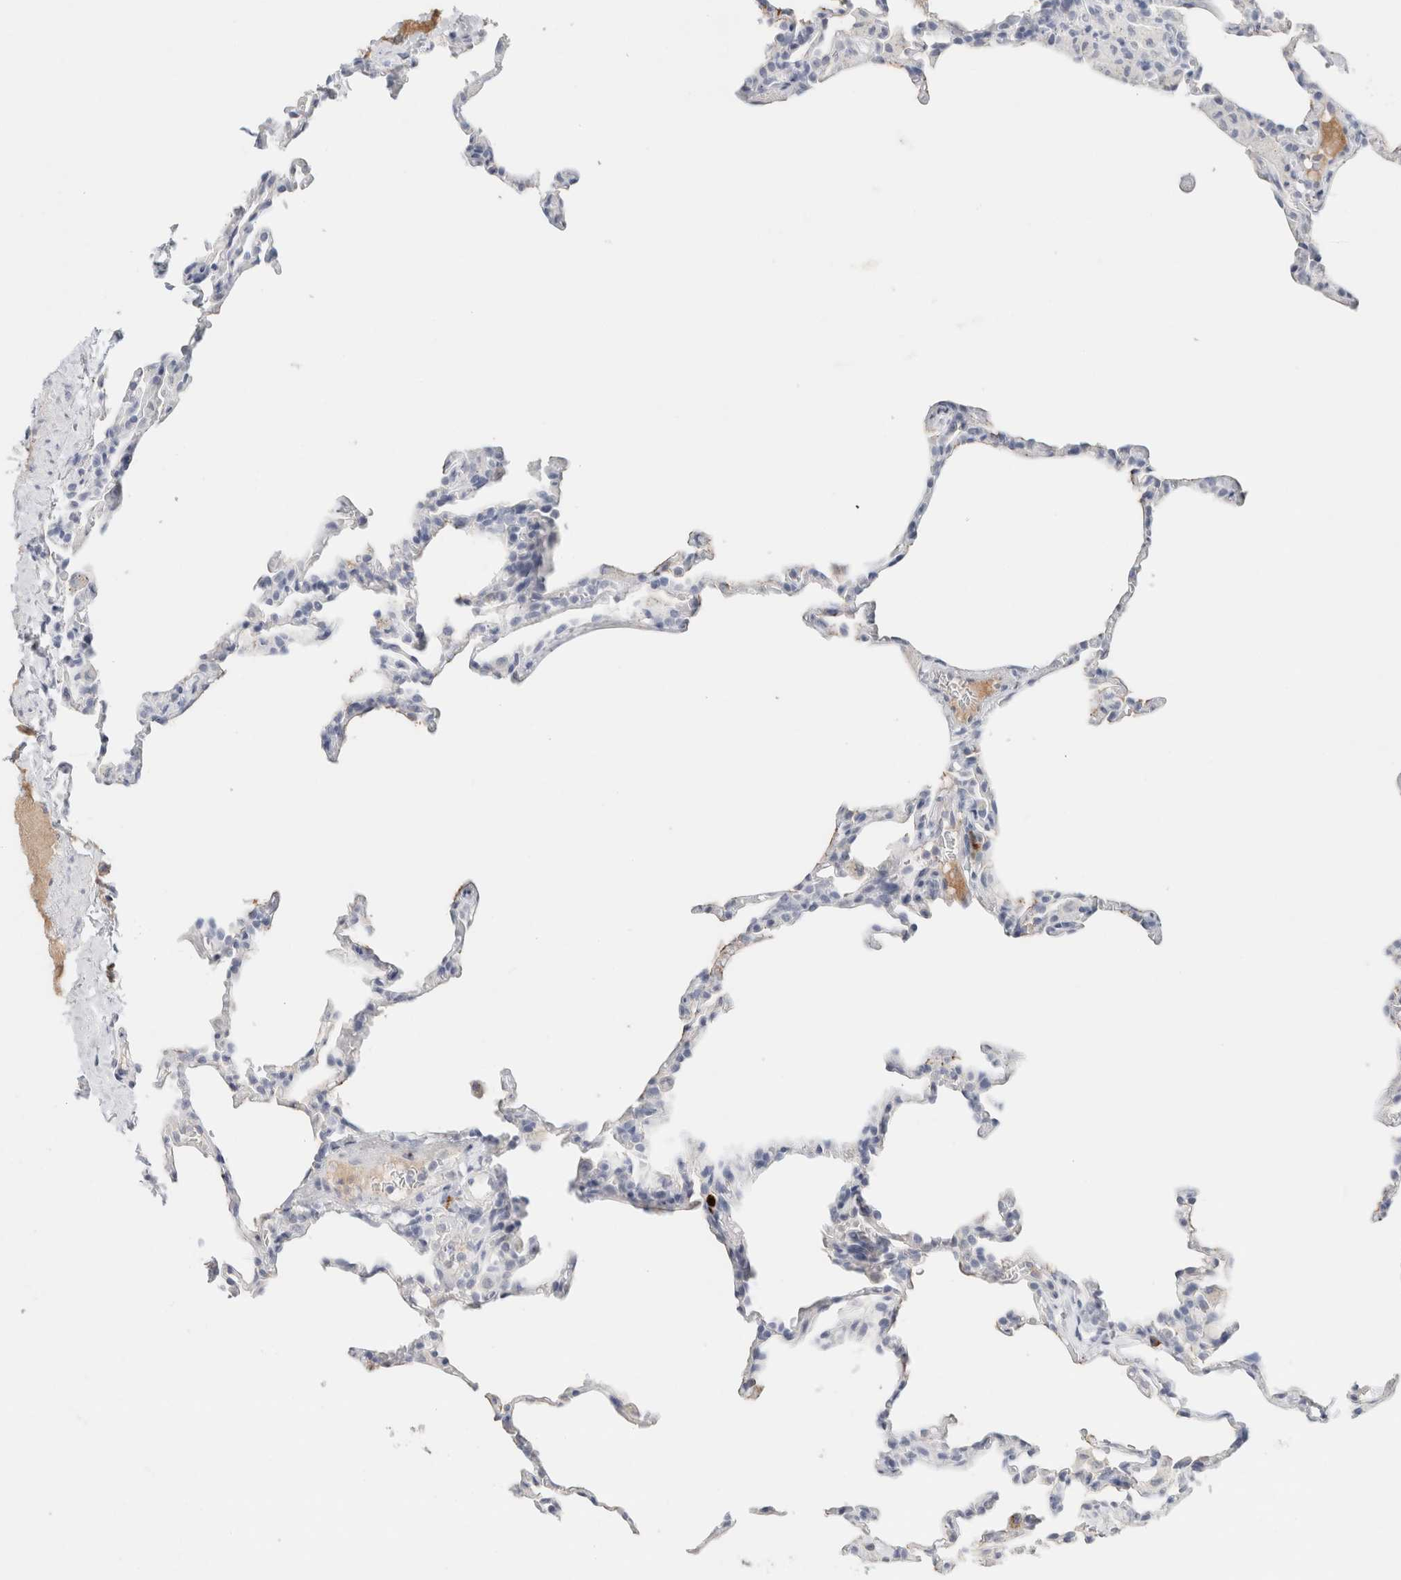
{"staining": {"intensity": "negative", "quantity": "none", "location": "none"}, "tissue": "lung", "cell_type": "Alveolar cells", "image_type": "normal", "snomed": [{"axis": "morphology", "description": "Normal tissue, NOS"}, {"axis": "topography", "description": "Lung"}], "caption": "The histopathology image reveals no significant staining in alveolar cells of lung. (Stains: DAB IHC with hematoxylin counter stain, Microscopy: brightfield microscopy at high magnification).", "gene": "IL6", "patient": {"sex": "male", "age": 20}}